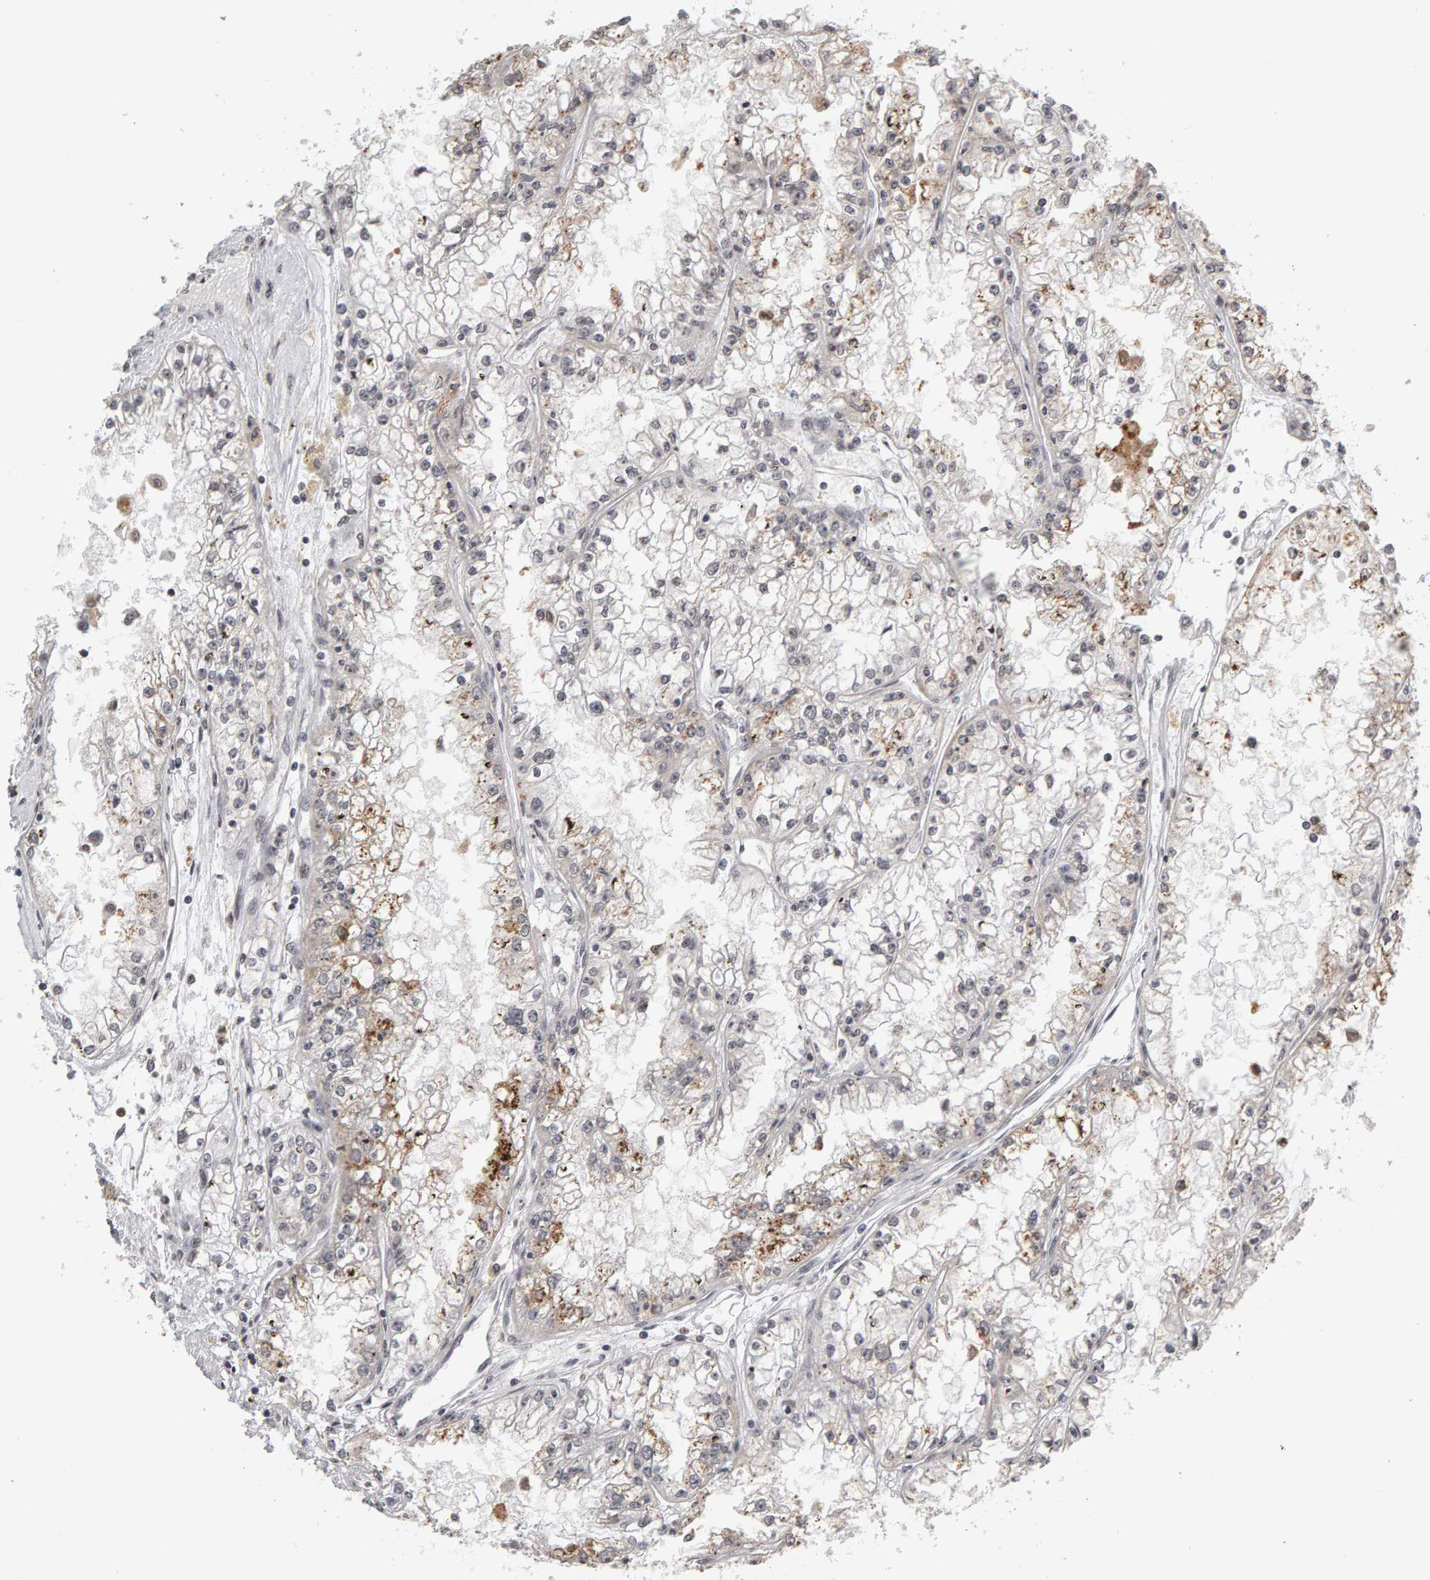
{"staining": {"intensity": "moderate", "quantity": "<25%", "location": "cytoplasmic/membranous"}, "tissue": "renal cancer", "cell_type": "Tumor cells", "image_type": "cancer", "snomed": [{"axis": "morphology", "description": "Adenocarcinoma, NOS"}, {"axis": "topography", "description": "Kidney"}], "caption": "Protein staining displays moderate cytoplasmic/membranous positivity in about <25% of tumor cells in adenocarcinoma (renal). The staining was performed using DAB (3,3'-diaminobenzidine), with brown indicating positive protein expression. Nuclei are stained blue with hematoxylin.", "gene": "TRAM1", "patient": {"sex": "male", "age": 56}}